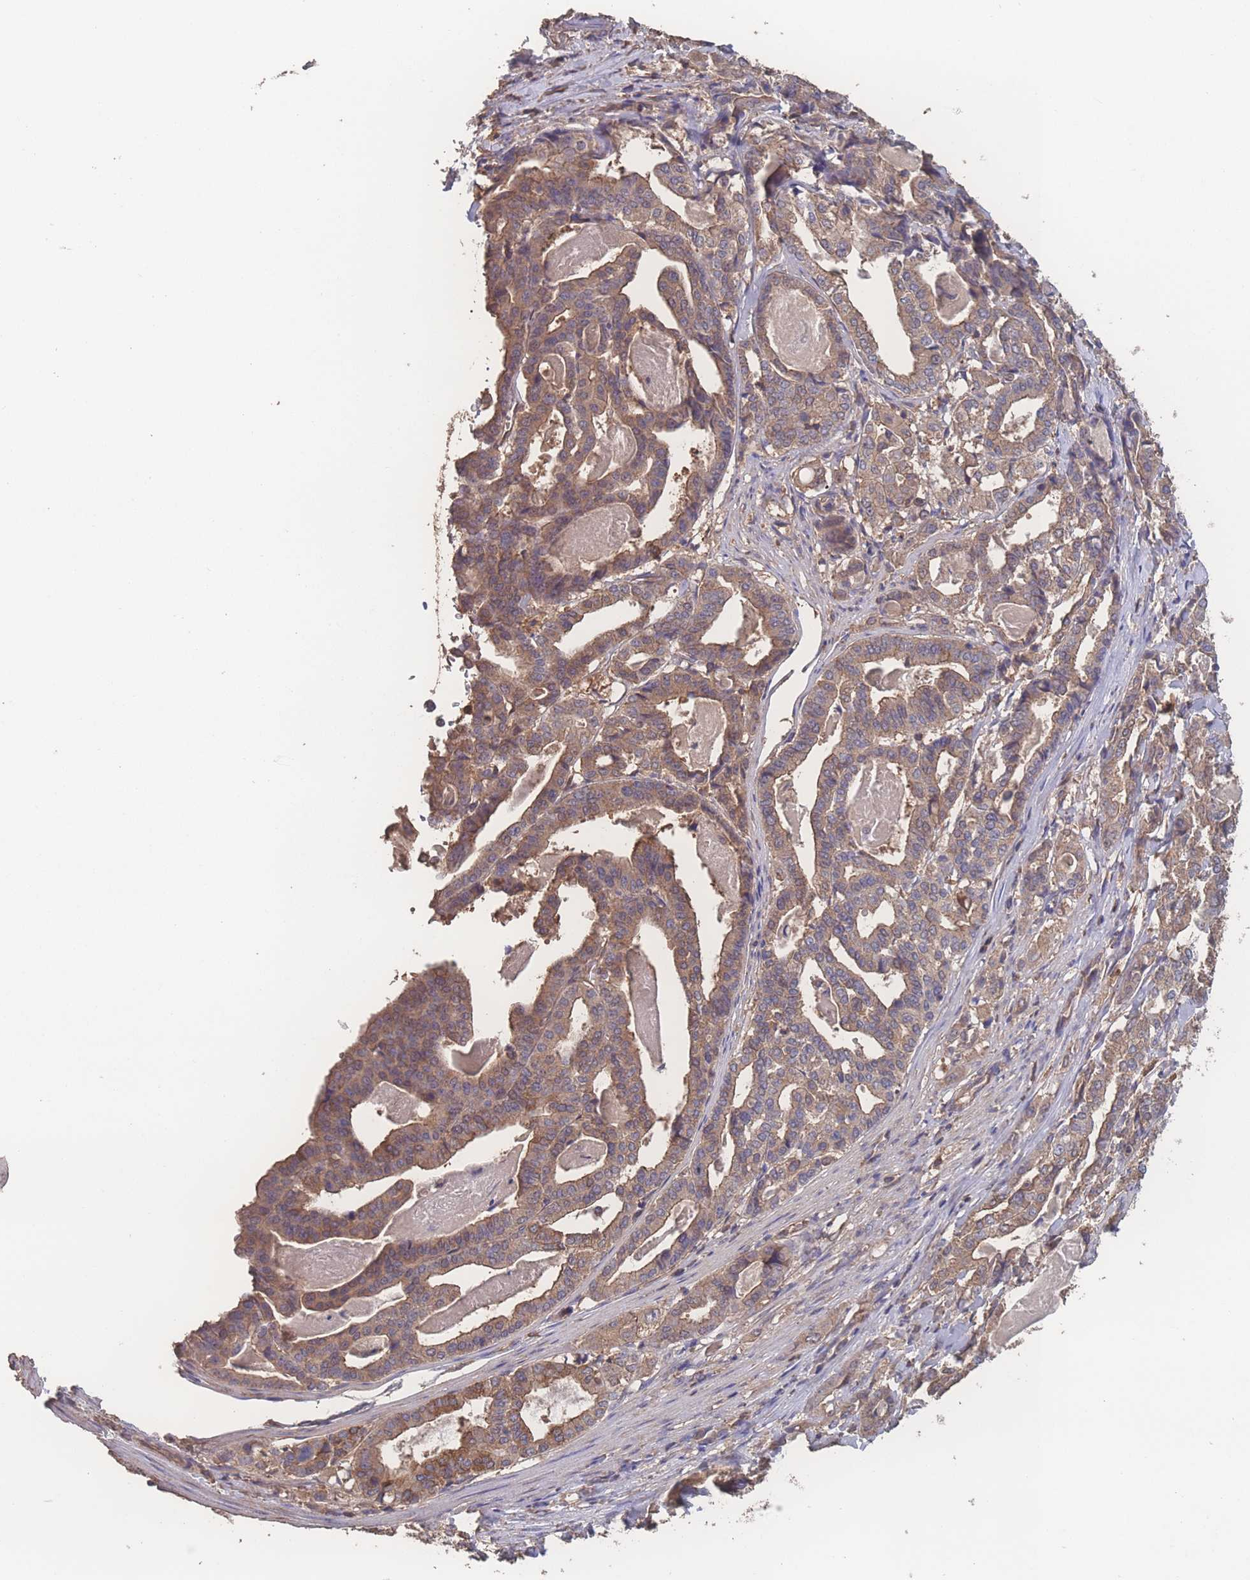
{"staining": {"intensity": "moderate", "quantity": ">75%", "location": "cytoplasmic/membranous"}, "tissue": "stomach cancer", "cell_type": "Tumor cells", "image_type": "cancer", "snomed": [{"axis": "morphology", "description": "Adenocarcinoma, NOS"}, {"axis": "topography", "description": "Stomach"}], "caption": "This histopathology image shows stomach cancer (adenocarcinoma) stained with immunohistochemistry (IHC) to label a protein in brown. The cytoplasmic/membranous of tumor cells show moderate positivity for the protein. Nuclei are counter-stained blue.", "gene": "ATXN10", "patient": {"sex": "male", "age": 48}}